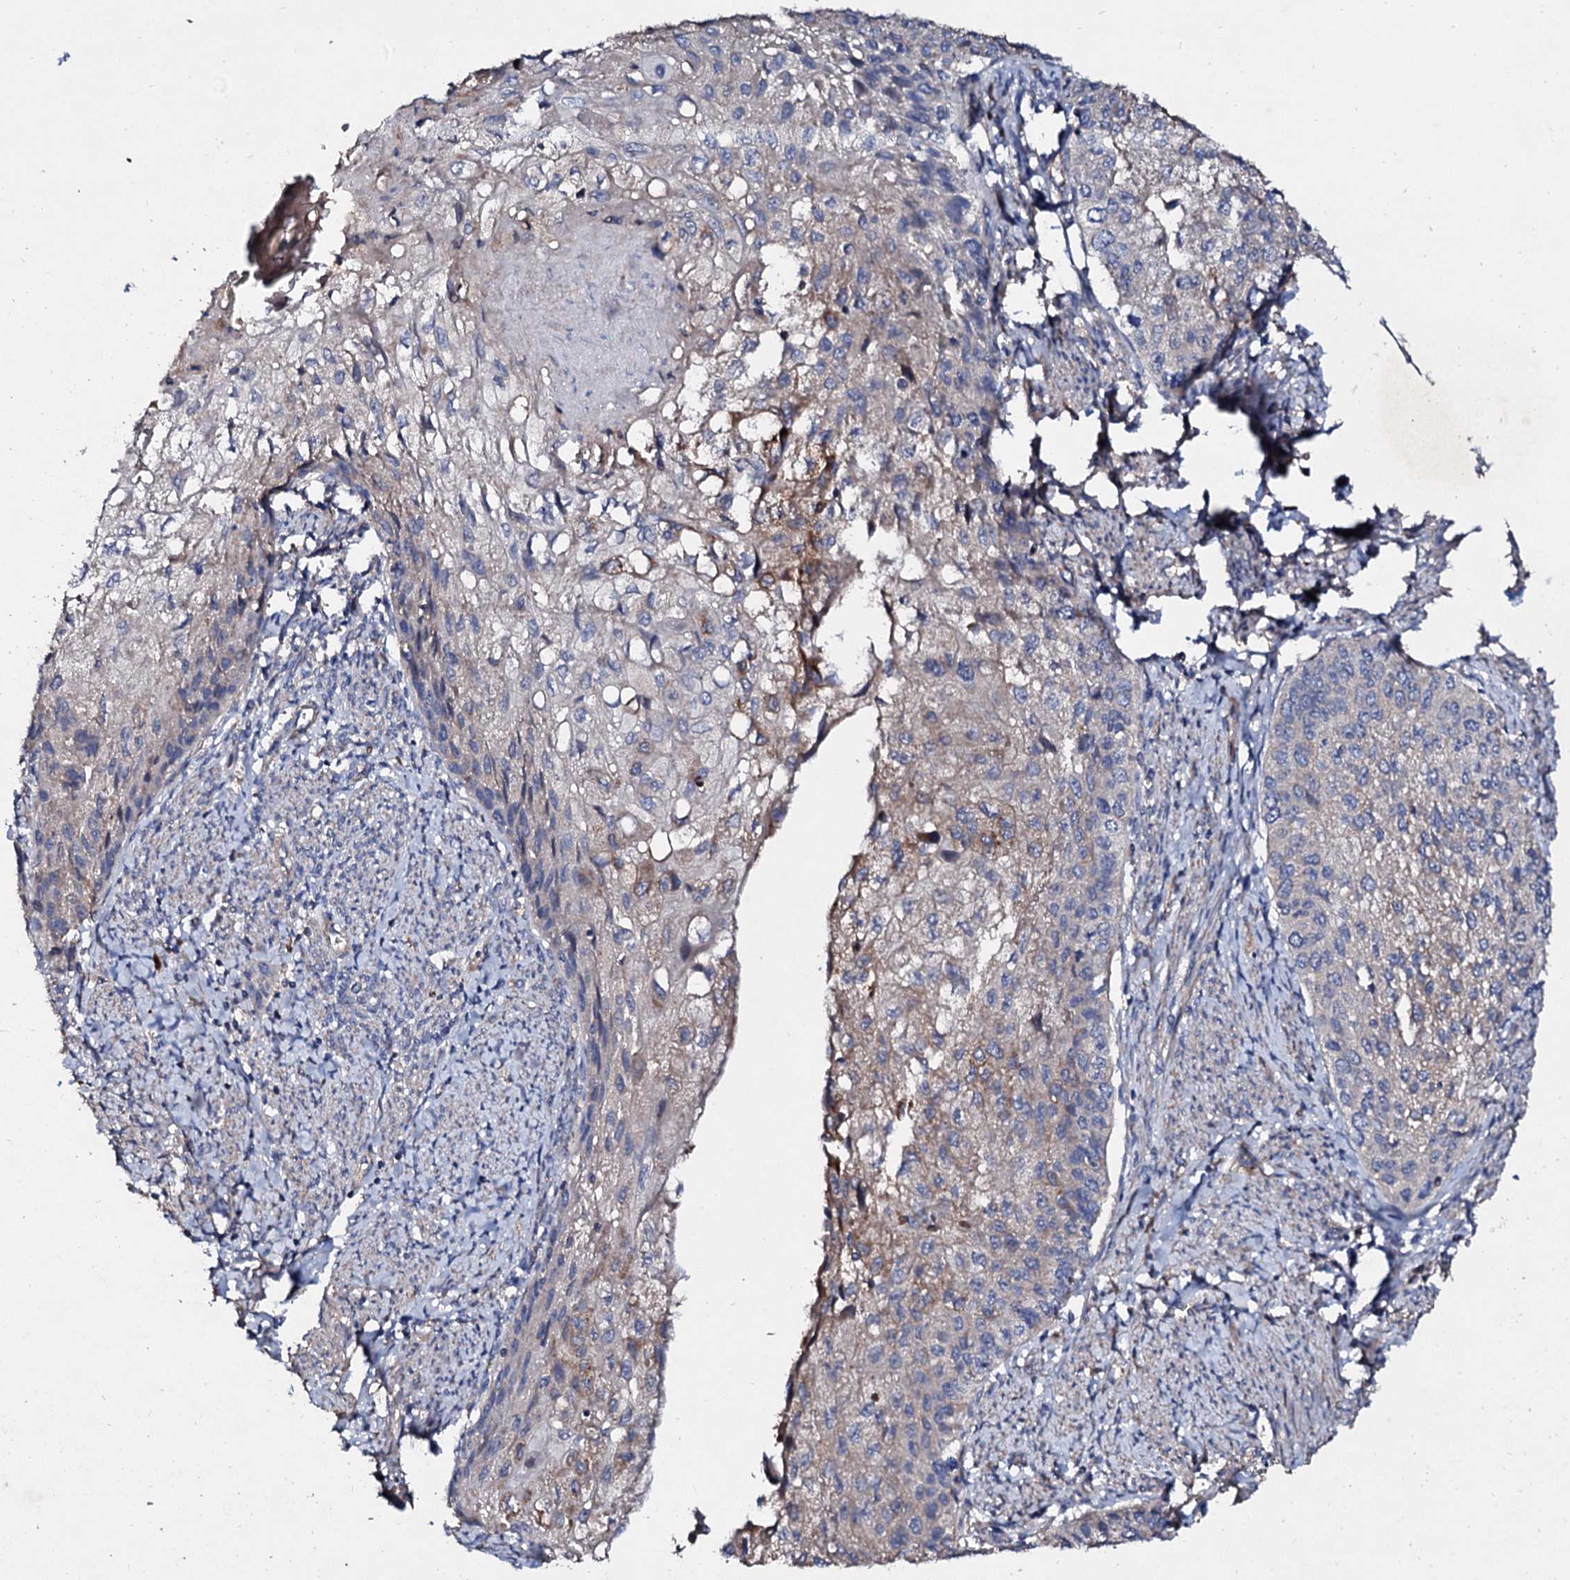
{"staining": {"intensity": "negative", "quantity": "none", "location": "none"}, "tissue": "cervical cancer", "cell_type": "Tumor cells", "image_type": "cancer", "snomed": [{"axis": "morphology", "description": "Squamous cell carcinoma, NOS"}, {"axis": "topography", "description": "Cervix"}], "caption": "This is a image of immunohistochemistry (IHC) staining of cervical cancer, which shows no staining in tumor cells. The staining is performed using DAB (3,3'-diaminobenzidine) brown chromogen with nuclei counter-stained in using hematoxylin.", "gene": "FIBIN", "patient": {"sex": "female", "age": 67}}